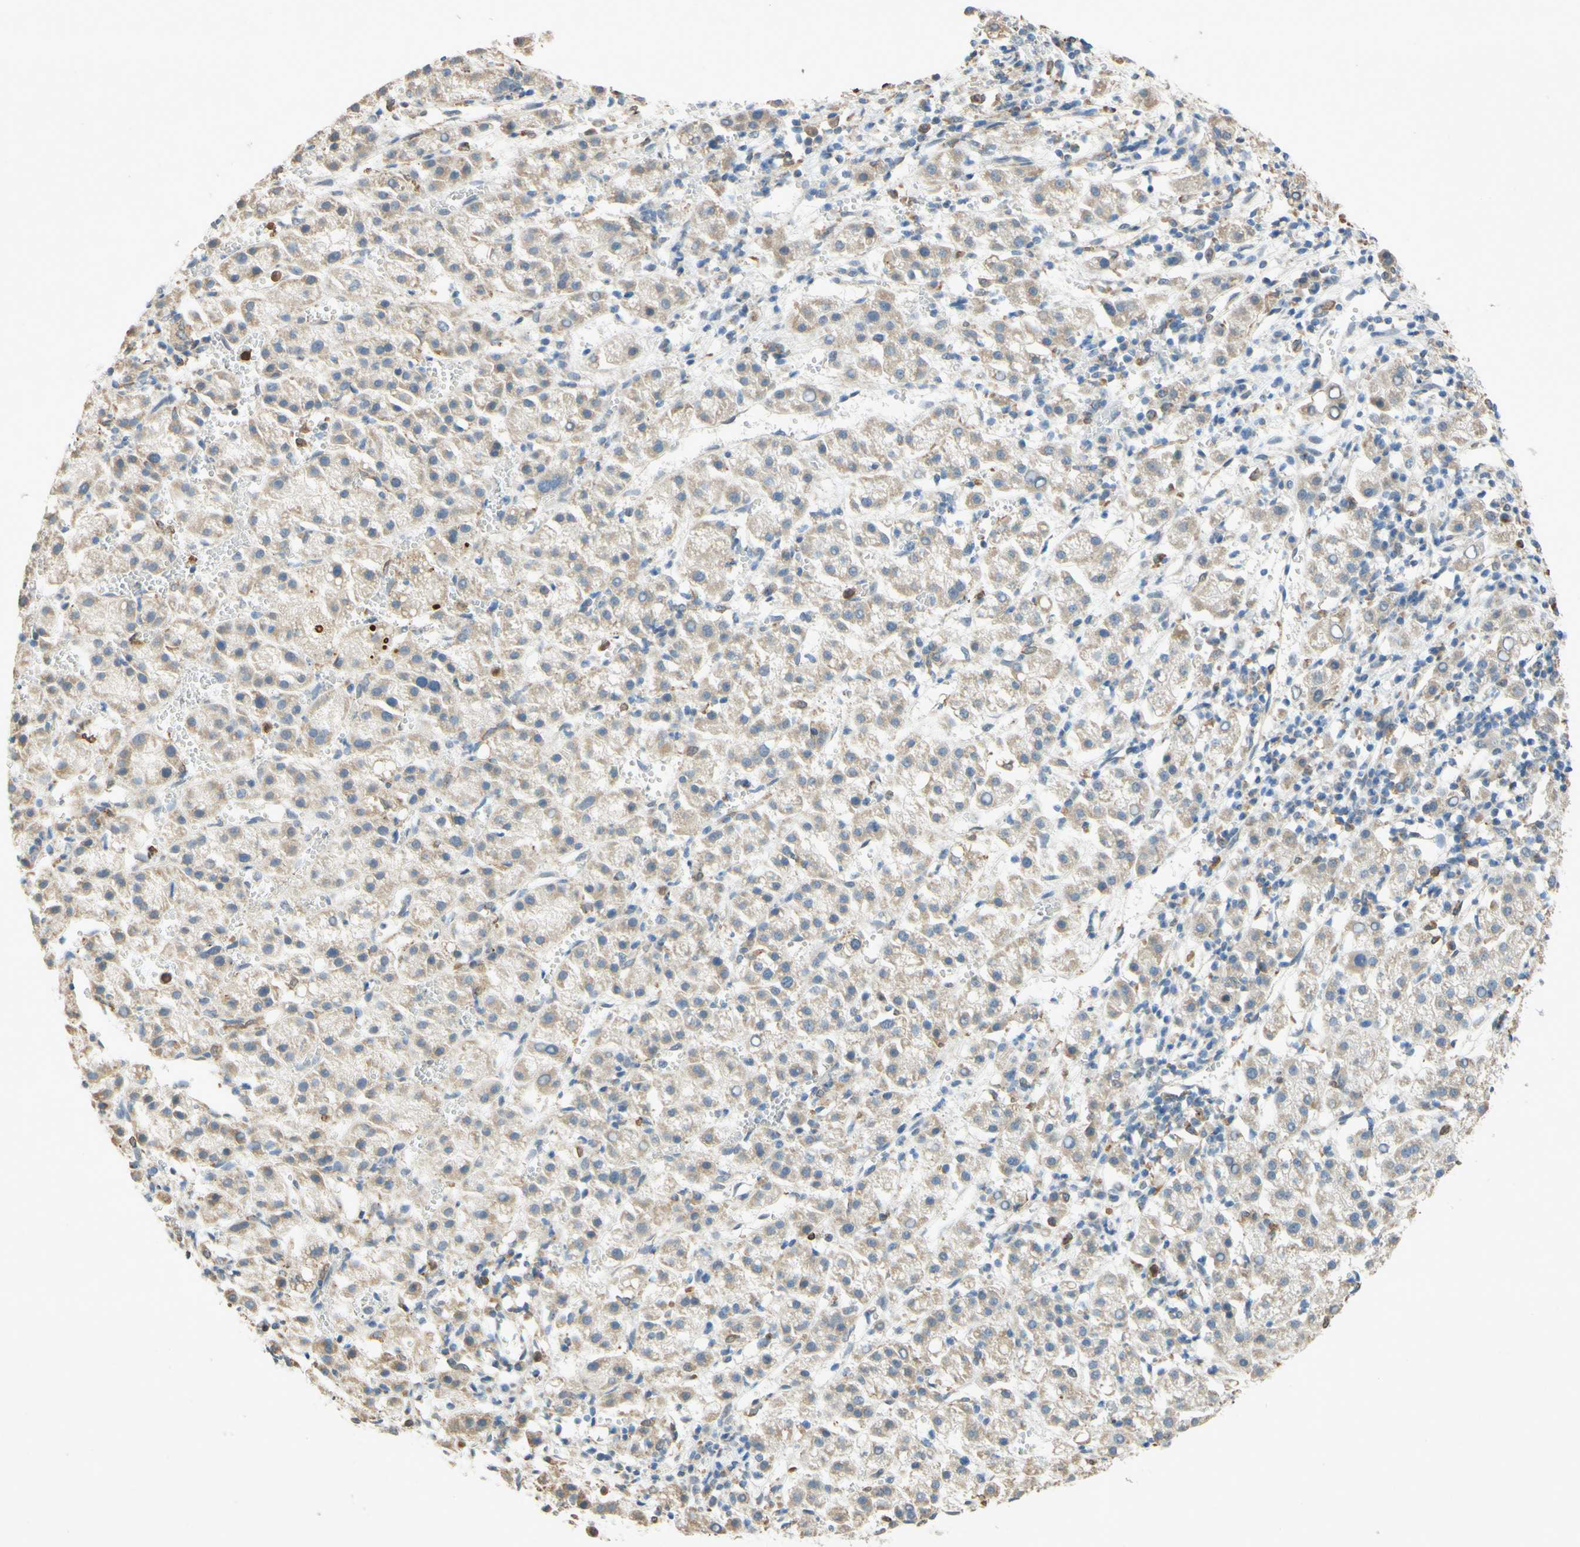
{"staining": {"intensity": "weak", "quantity": ">75%", "location": "cytoplasmic/membranous"}, "tissue": "liver cancer", "cell_type": "Tumor cells", "image_type": "cancer", "snomed": [{"axis": "morphology", "description": "Carcinoma, Hepatocellular, NOS"}, {"axis": "topography", "description": "Liver"}], "caption": "Human liver cancer stained with a brown dye exhibits weak cytoplasmic/membranous positive positivity in about >75% of tumor cells.", "gene": "GATA1", "patient": {"sex": "female", "age": 58}}